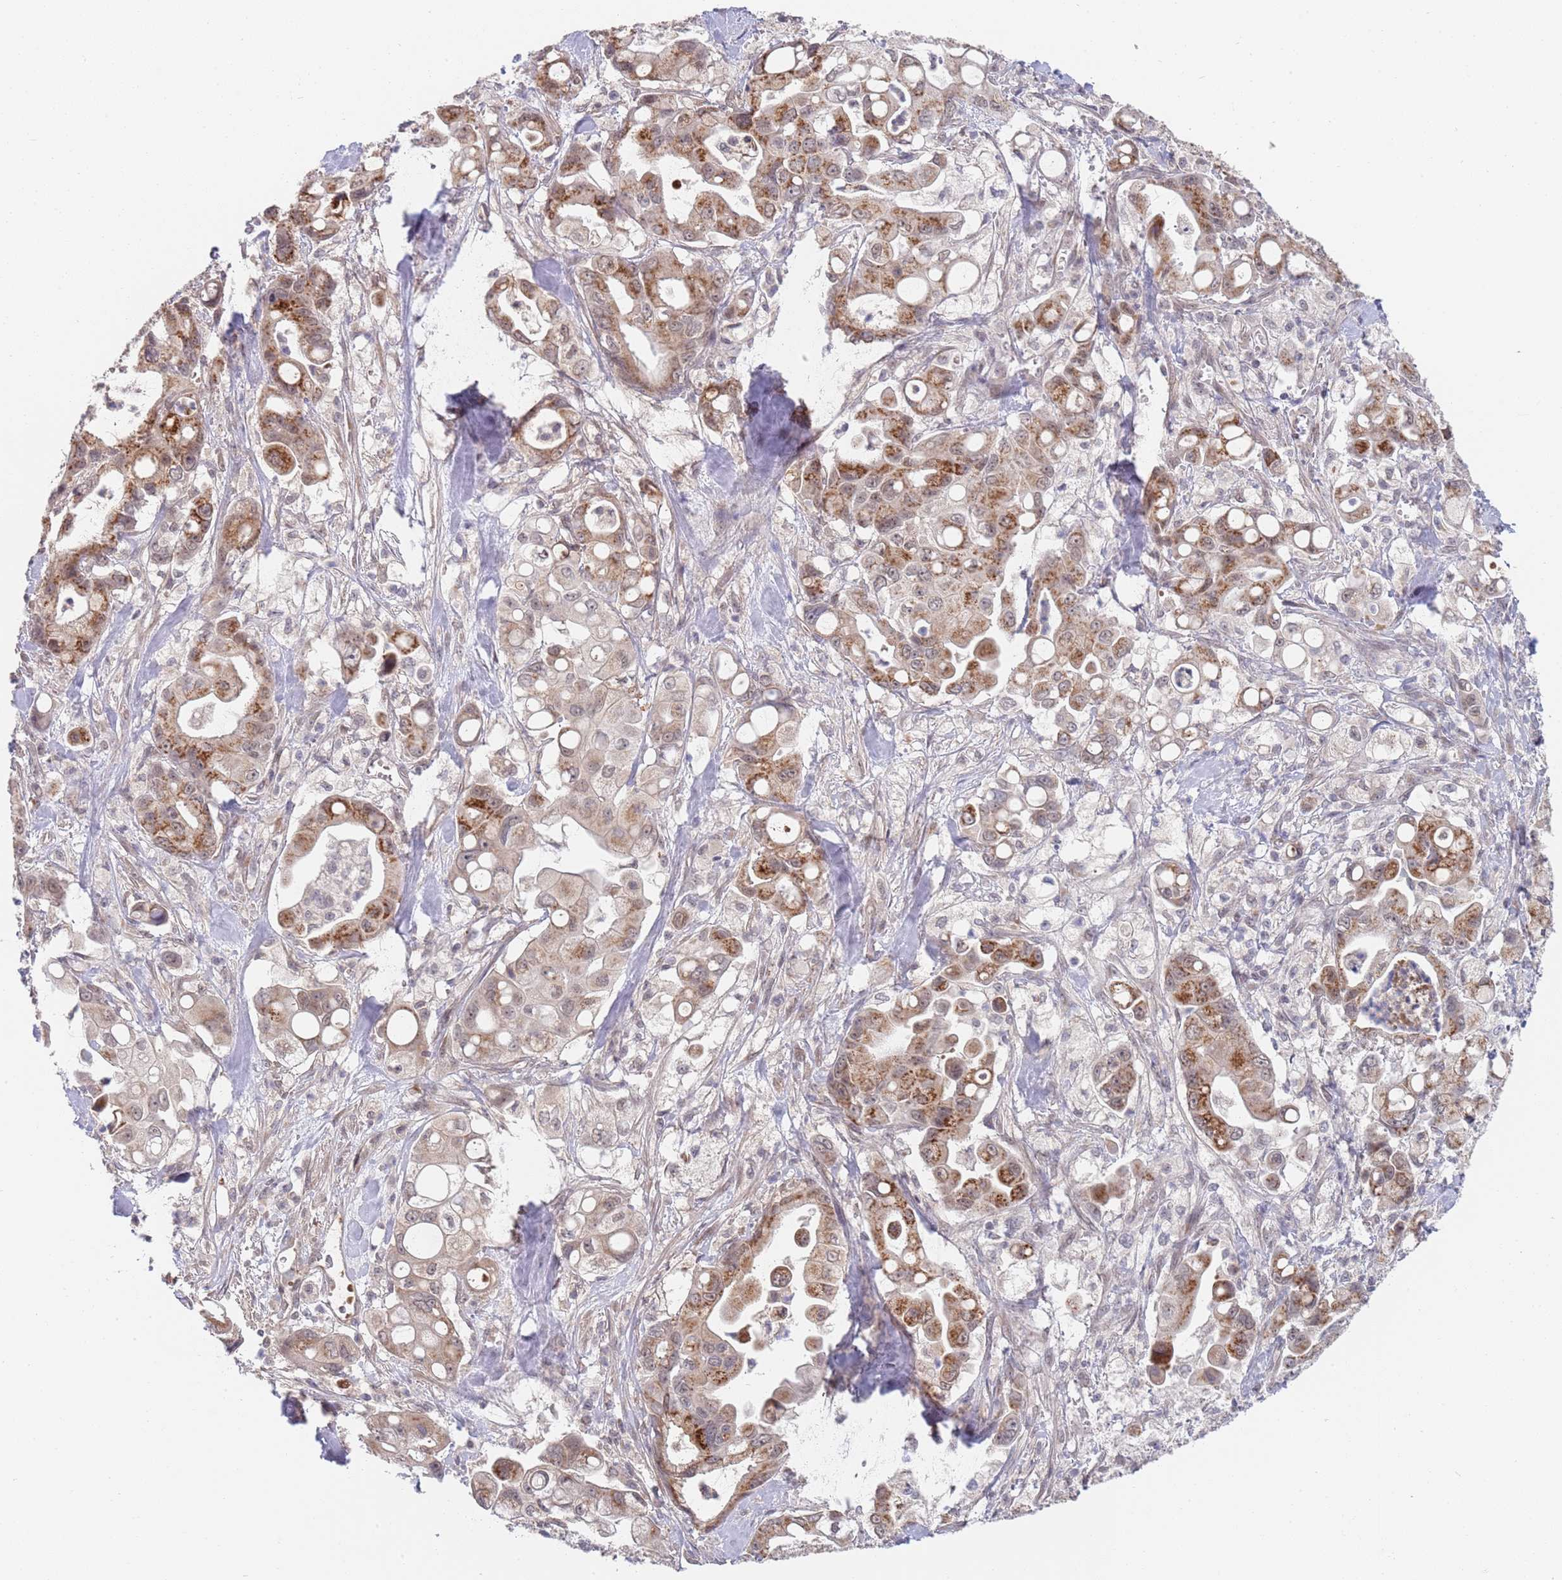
{"staining": {"intensity": "moderate", "quantity": "25%-75%", "location": "cytoplasmic/membranous"}, "tissue": "pancreatic cancer", "cell_type": "Tumor cells", "image_type": "cancer", "snomed": [{"axis": "morphology", "description": "Adenocarcinoma, NOS"}, {"axis": "topography", "description": "Pancreas"}], "caption": "Pancreatic cancer stained with a protein marker exhibits moderate staining in tumor cells.", "gene": "B4GALT4", "patient": {"sex": "male", "age": 68}}